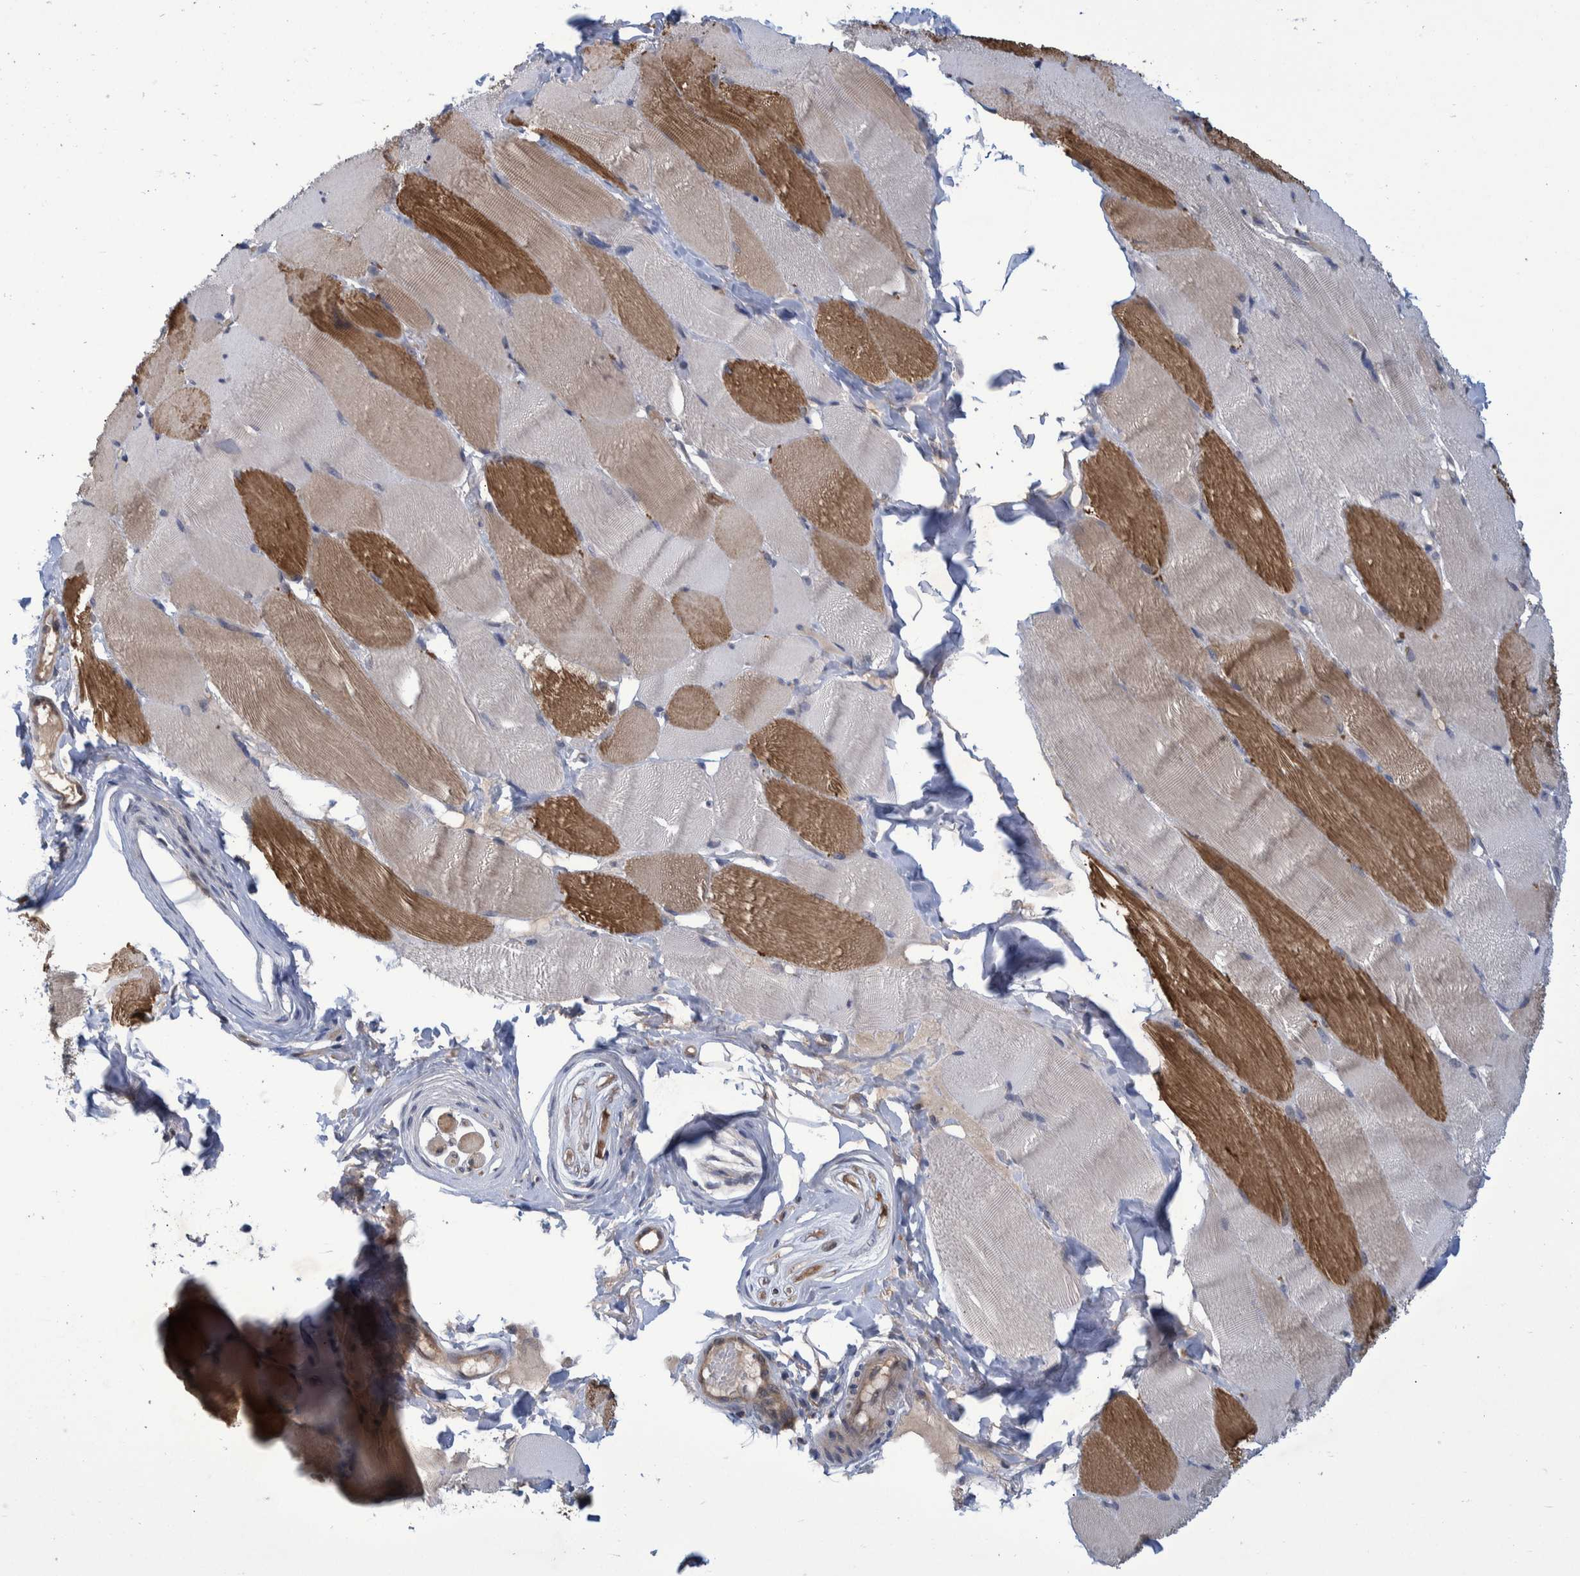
{"staining": {"intensity": "moderate", "quantity": "<25%", "location": "cytoplasmic/membranous"}, "tissue": "skeletal muscle", "cell_type": "Myocytes", "image_type": "normal", "snomed": [{"axis": "morphology", "description": "Normal tissue, NOS"}, {"axis": "topography", "description": "Skin"}, {"axis": "topography", "description": "Skeletal muscle"}], "caption": "The immunohistochemical stain shows moderate cytoplasmic/membranous positivity in myocytes of normal skeletal muscle. (Brightfield microscopy of DAB IHC at high magnification).", "gene": "PCYT2", "patient": {"sex": "male", "age": 83}}